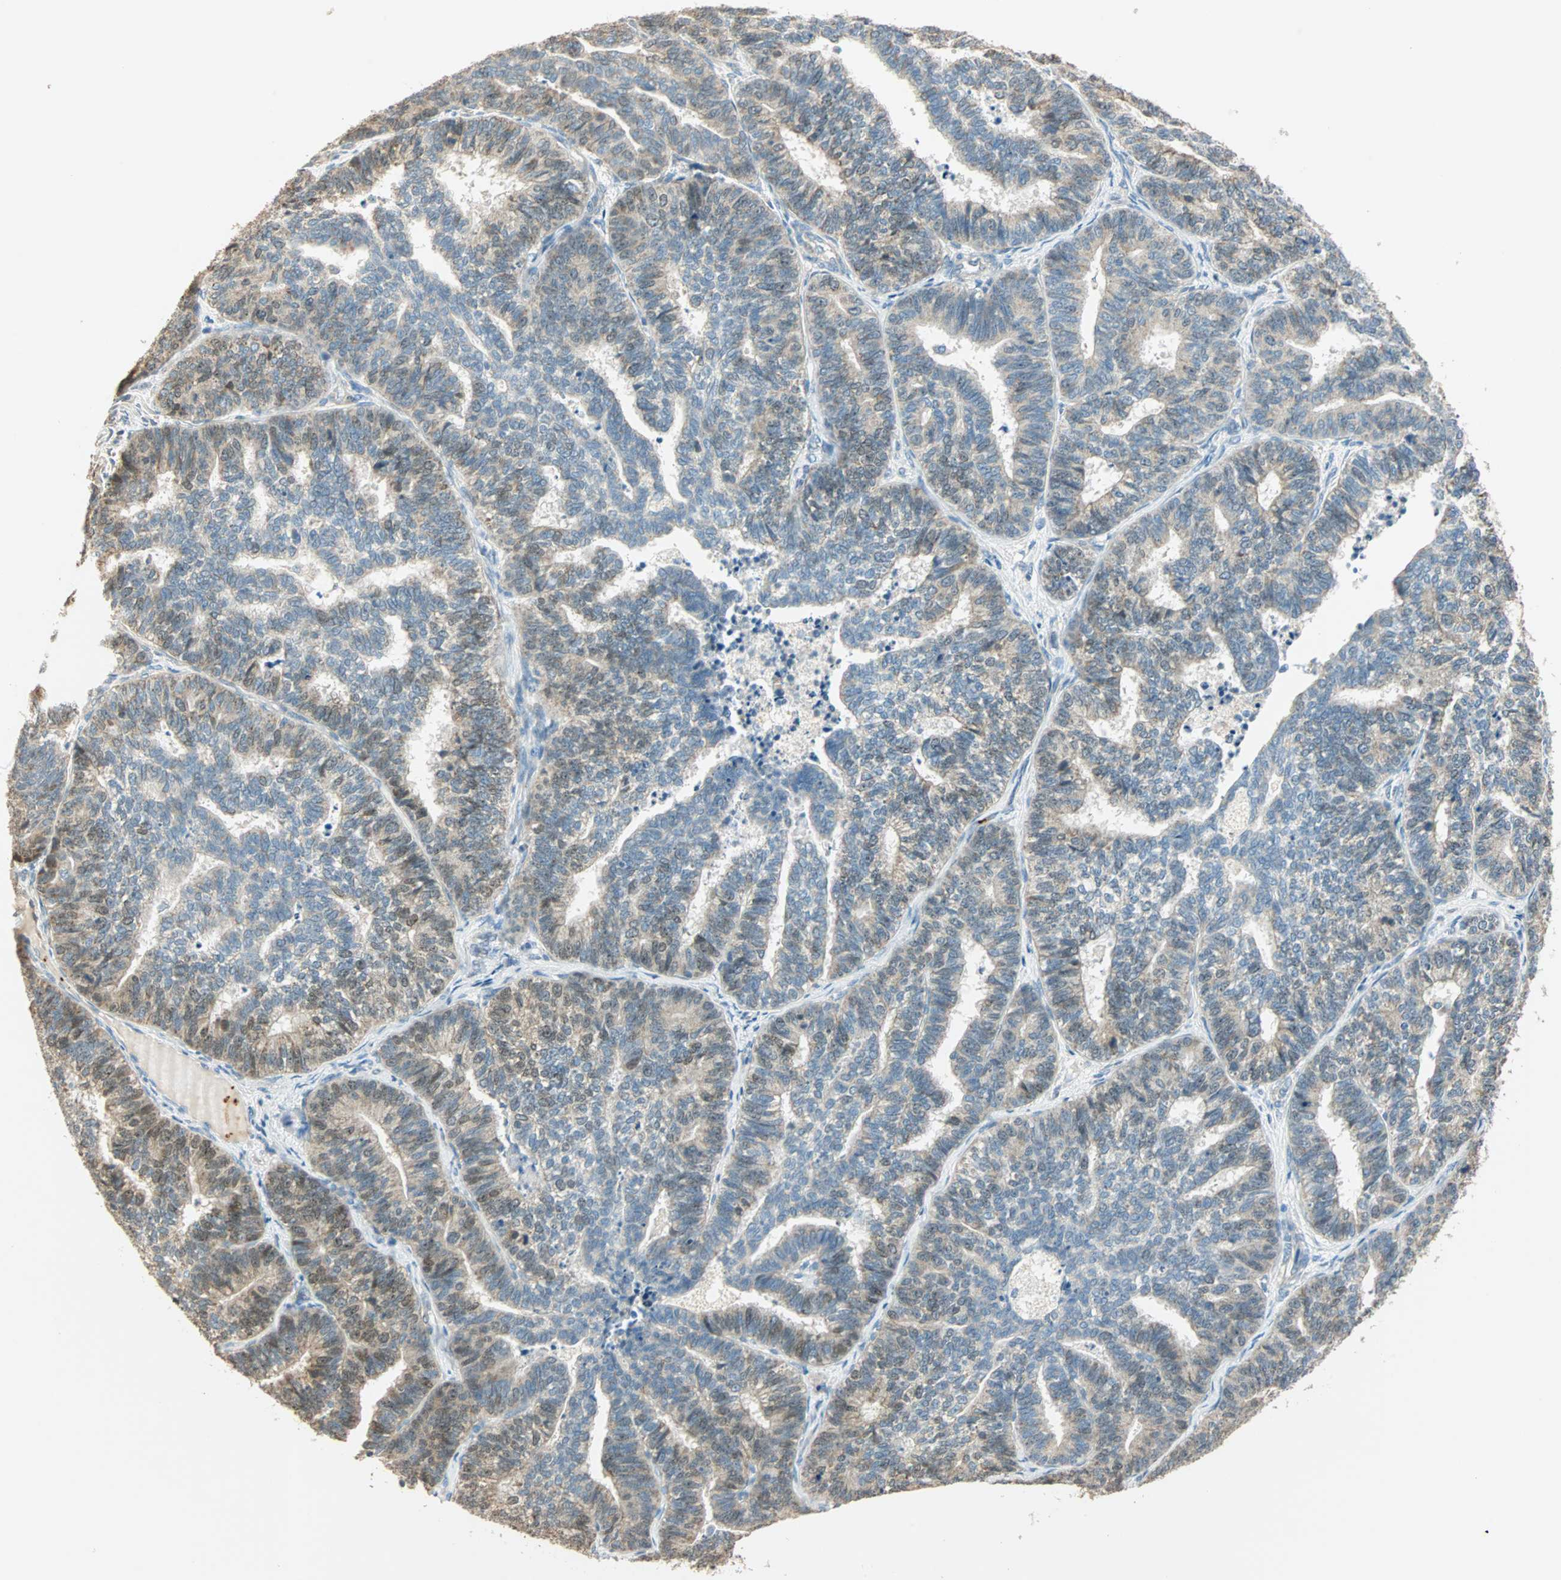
{"staining": {"intensity": "weak", "quantity": "25%-75%", "location": "nuclear"}, "tissue": "endometrial cancer", "cell_type": "Tumor cells", "image_type": "cancer", "snomed": [{"axis": "morphology", "description": "Adenocarcinoma, NOS"}, {"axis": "topography", "description": "Endometrium"}], "caption": "Weak nuclear protein expression is present in about 25%-75% of tumor cells in endometrial adenocarcinoma. The staining was performed using DAB (3,3'-diaminobenzidine), with brown indicating positive protein expression. Nuclei are stained blue with hematoxylin.", "gene": "RAD18", "patient": {"sex": "female", "age": 70}}